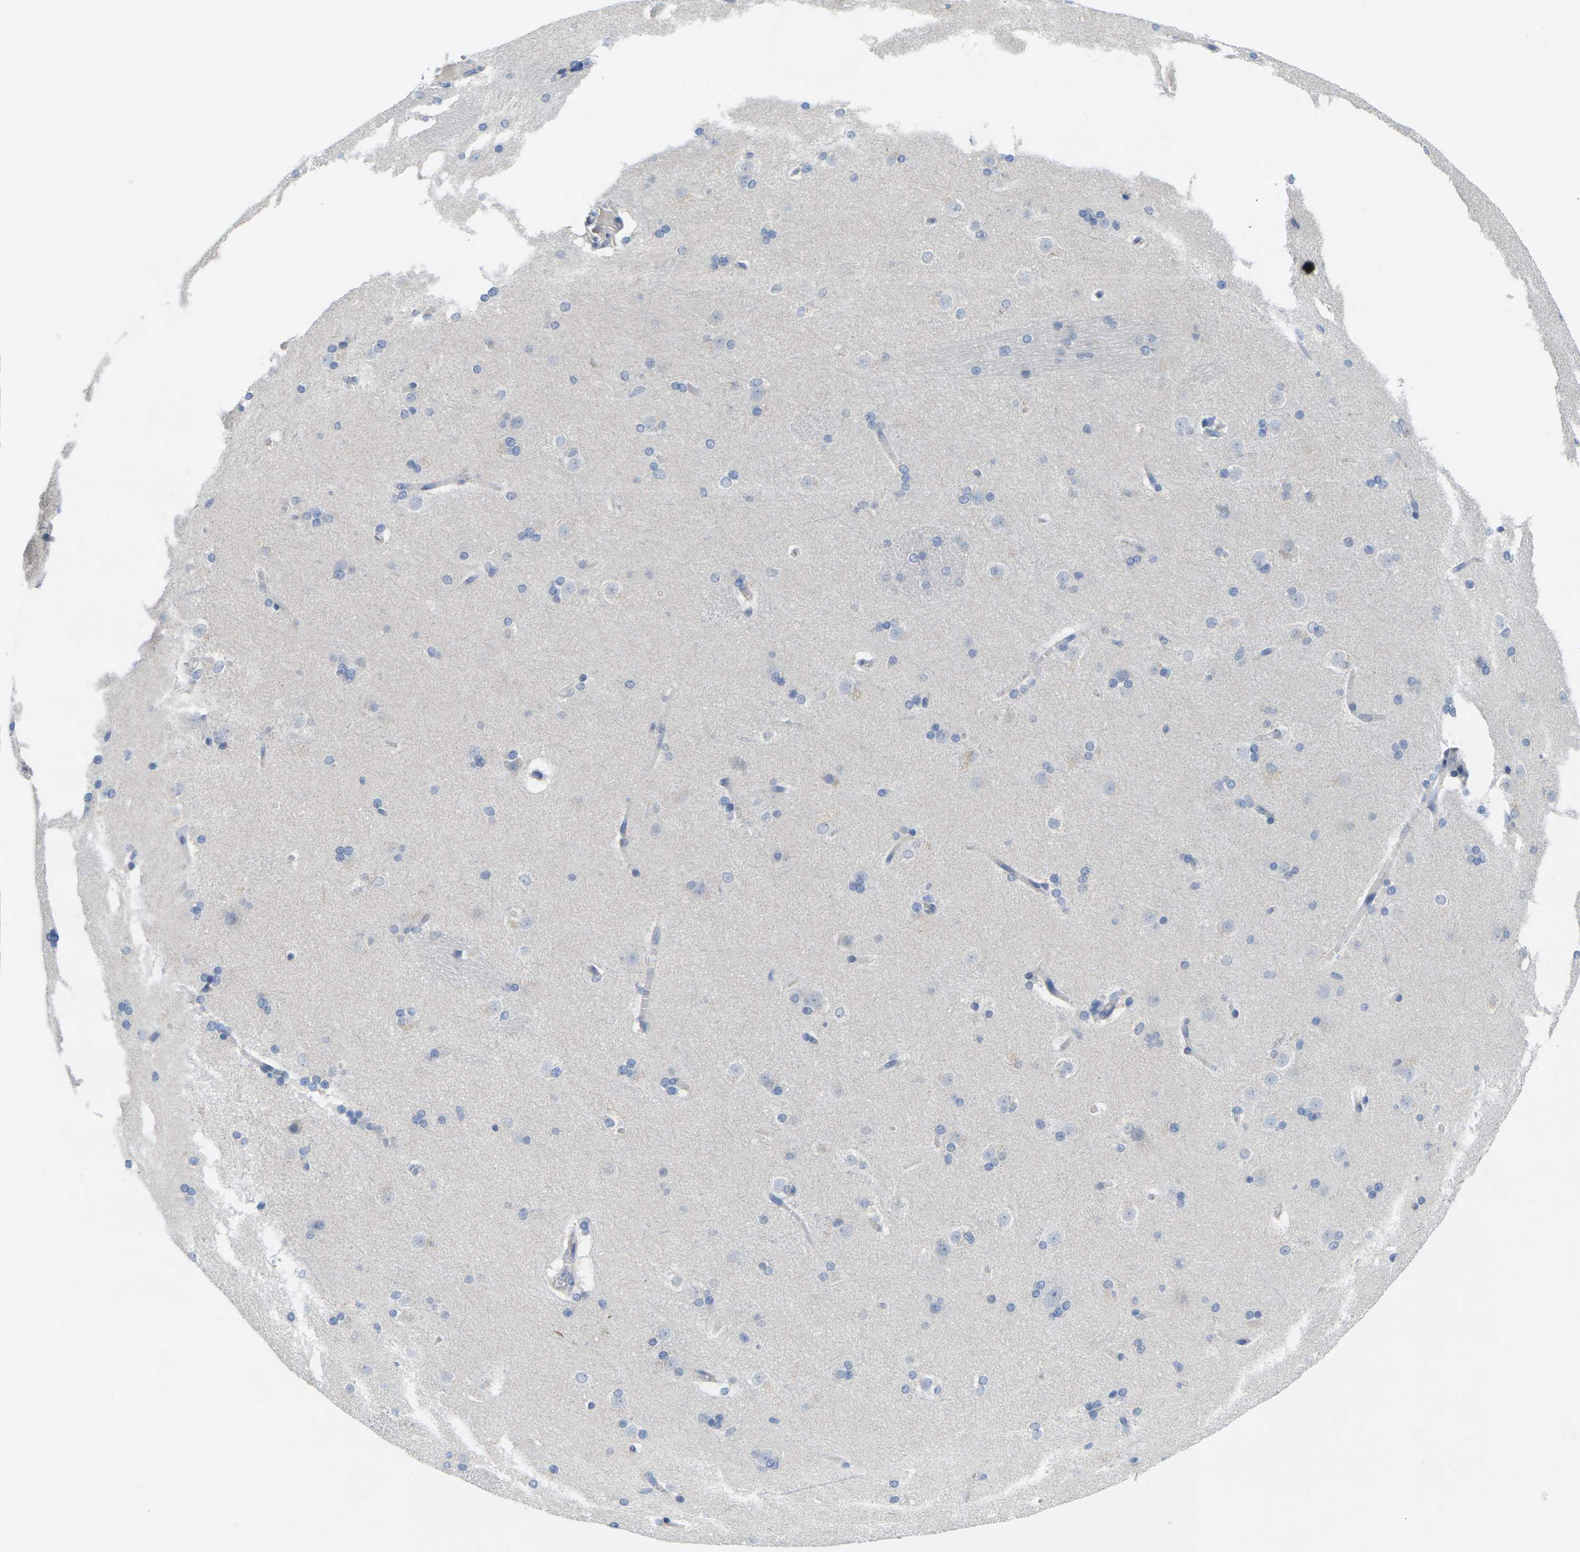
{"staining": {"intensity": "negative", "quantity": "none", "location": "none"}, "tissue": "caudate", "cell_type": "Glial cells", "image_type": "normal", "snomed": [{"axis": "morphology", "description": "Normal tissue, NOS"}, {"axis": "topography", "description": "Lateral ventricle wall"}], "caption": "Micrograph shows no significant protein positivity in glial cells of benign caudate.", "gene": "TNNI3", "patient": {"sex": "female", "age": 19}}